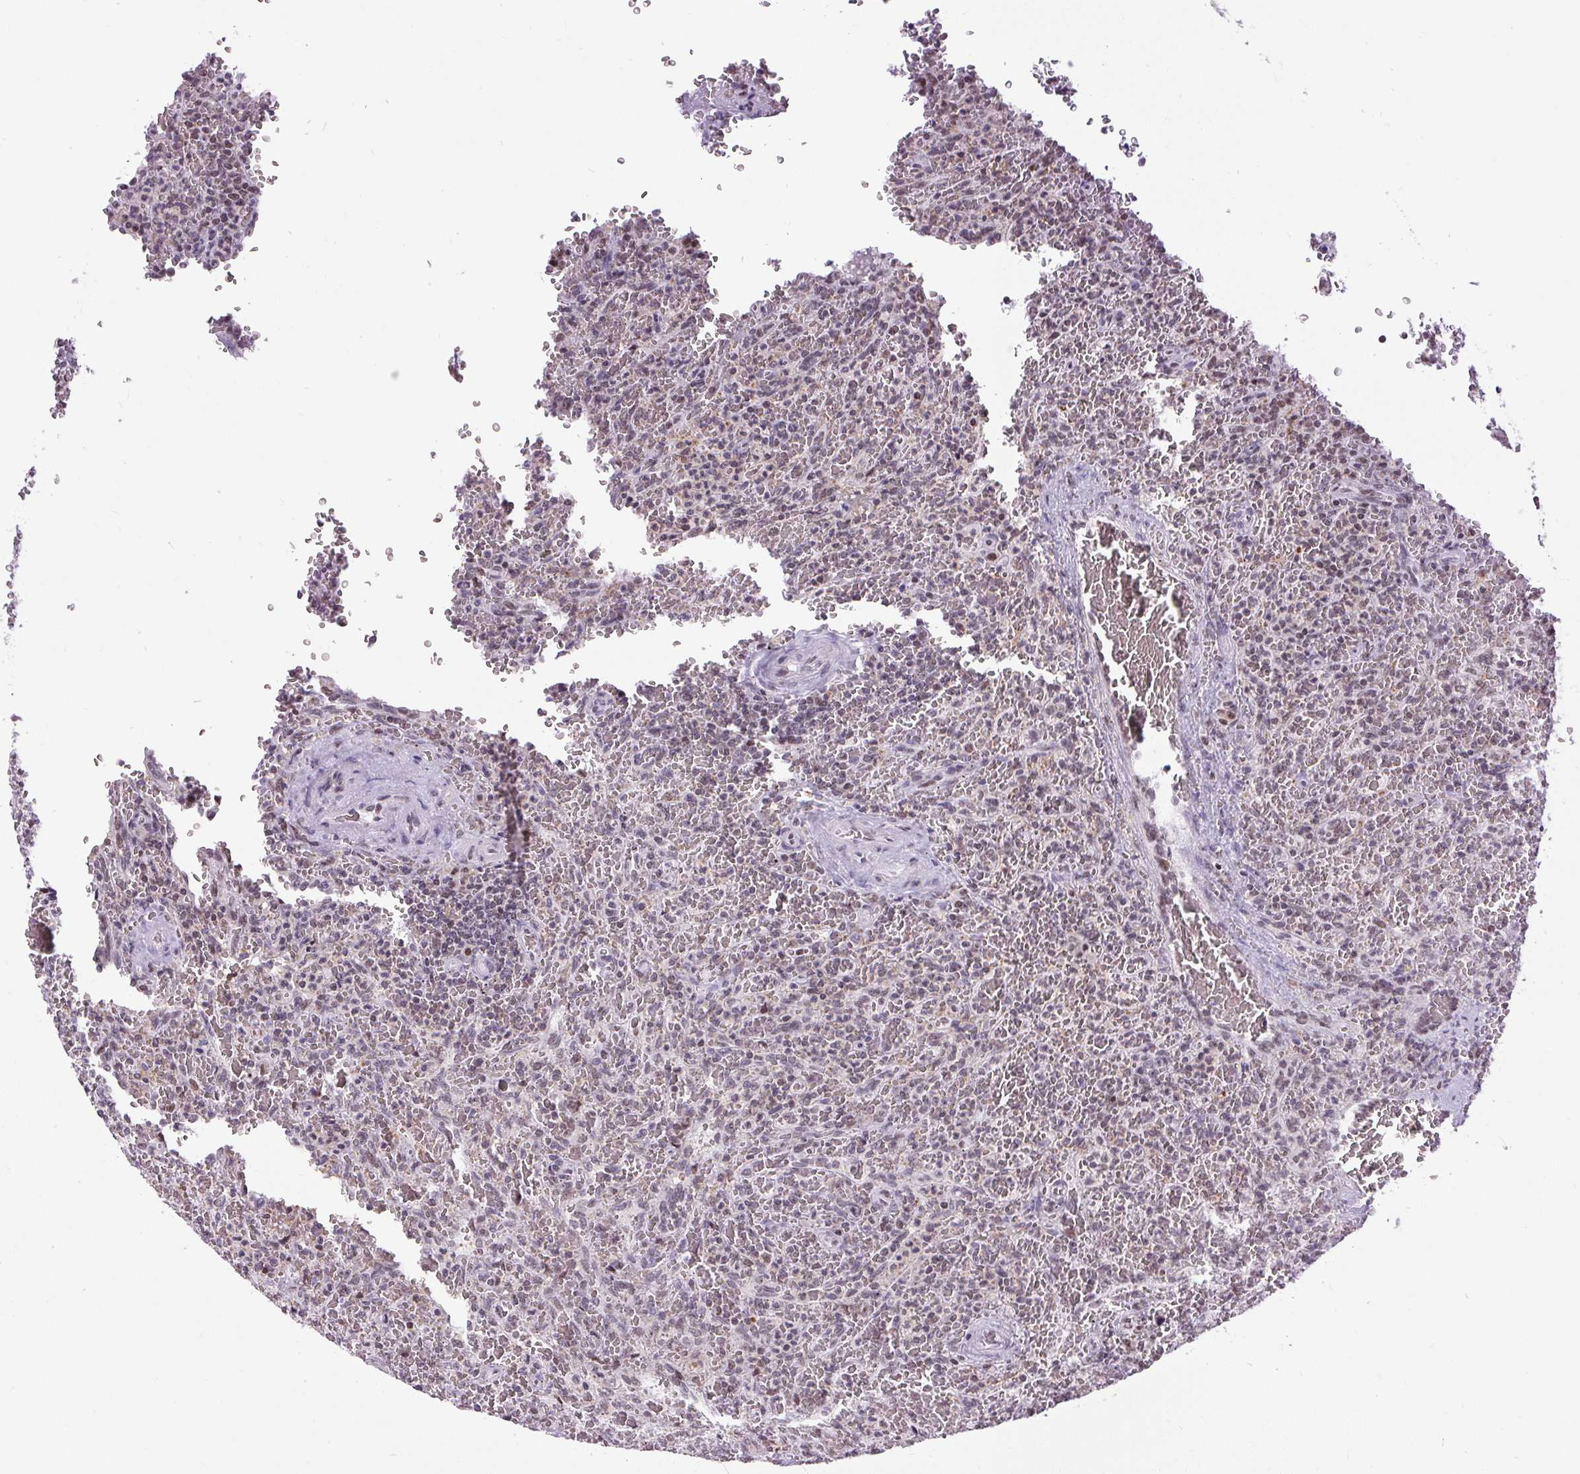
{"staining": {"intensity": "weak", "quantity": "25%-75%", "location": "nuclear"}, "tissue": "lymphoma", "cell_type": "Tumor cells", "image_type": "cancer", "snomed": [{"axis": "morphology", "description": "Malignant lymphoma, non-Hodgkin's type, Low grade"}, {"axis": "topography", "description": "Spleen"}], "caption": "Protein expression analysis of malignant lymphoma, non-Hodgkin's type (low-grade) reveals weak nuclear expression in about 25%-75% of tumor cells.", "gene": "ZNF672", "patient": {"sex": "female", "age": 64}}